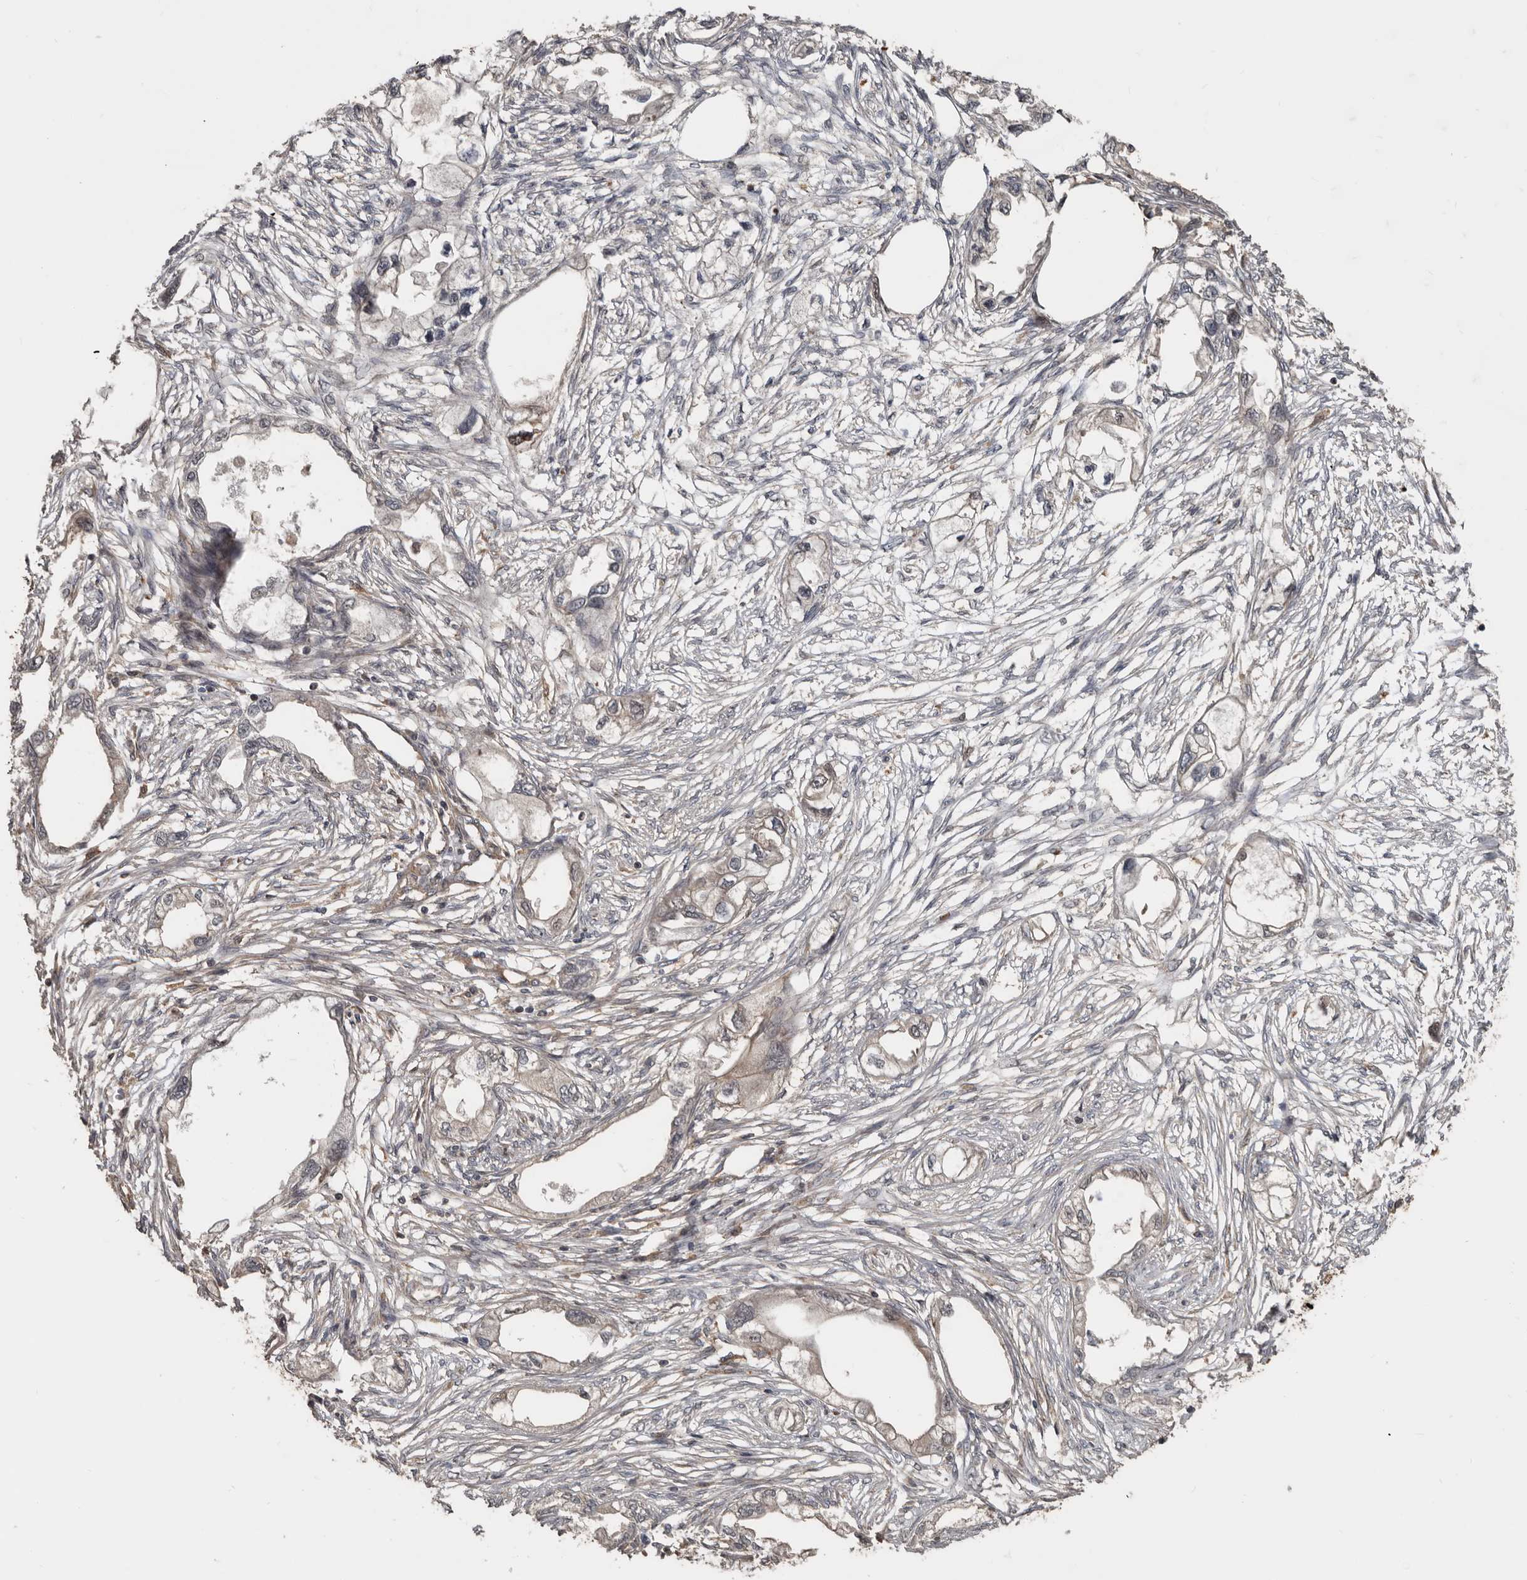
{"staining": {"intensity": "weak", "quantity": "<25%", "location": "cytoplasmic/membranous"}, "tissue": "endometrial cancer", "cell_type": "Tumor cells", "image_type": "cancer", "snomed": [{"axis": "morphology", "description": "Adenocarcinoma, NOS"}, {"axis": "morphology", "description": "Adenocarcinoma, metastatic, NOS"}, {"axis": "topography", "description": "Adipose tissue"}, {"axis": "topography", "description": "Endometrium"}], "caption": "Immunohistochemical staining of human endometrial cancer exhibits no significant positivity in tumor cells.", "gene": "EXOC3L1", "patient": {"sex": "female", "age": 67}}